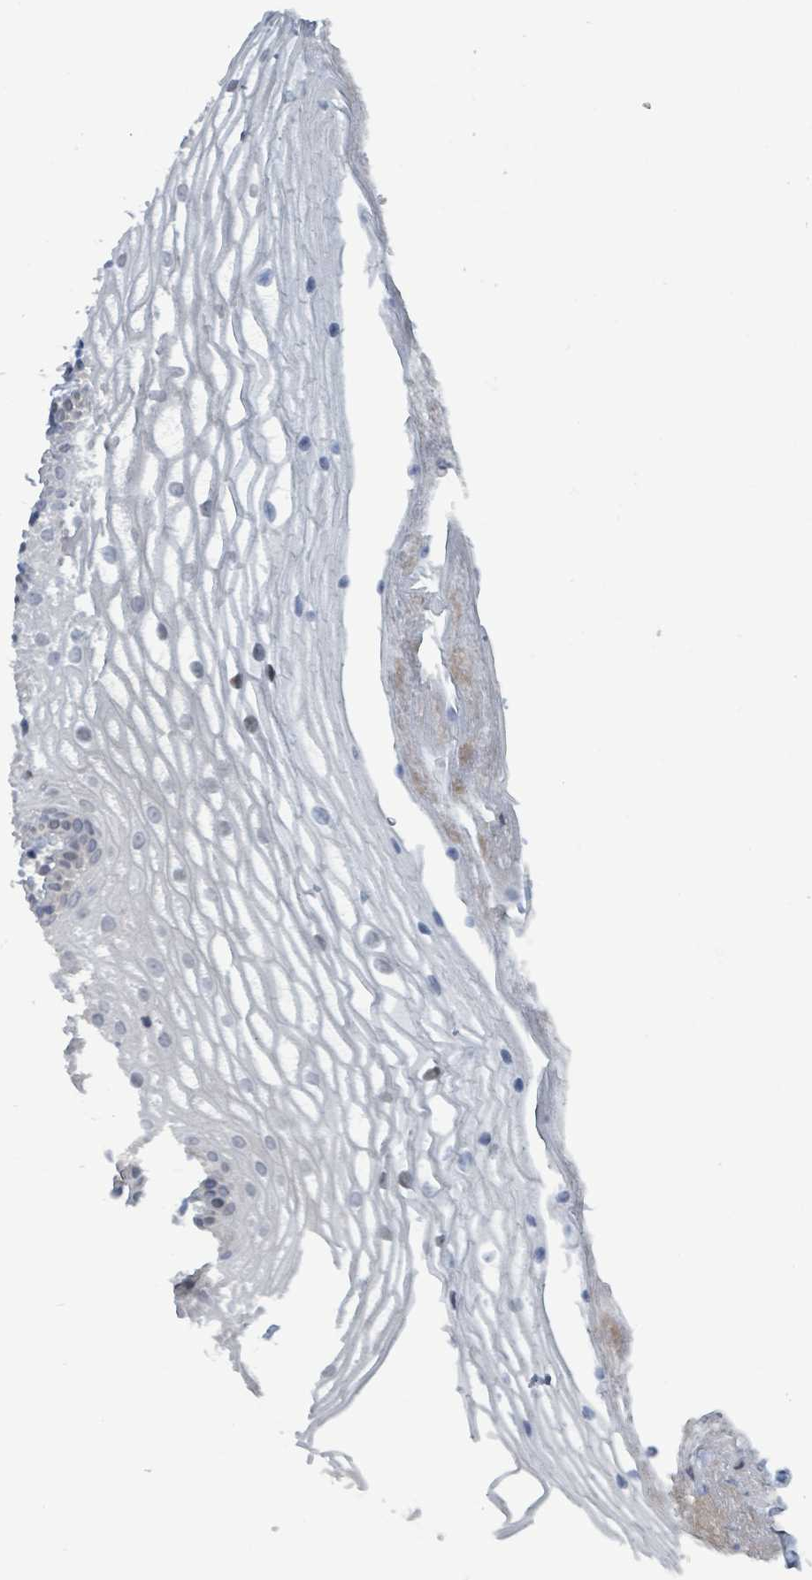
{"staining": {"intensity": "weak", "quantity": "<25%", "location": "cytoplasmic/membranous"}, "tissue": "vagina", "cell_type": "Squamous epithelial cells", "image_type": "normal", "snomed": [{"axis": "morphology", "description": "Normal tissue, NOS"}, {"axis": "topography", "description": "Vagina"}], "caption": "Immunohistochemistry micrograph of normal human vagina stained for a protein (brown), which shows no expression in squamous epithelial cells. (Immunohistochemistry, brightfield microscopy, high magnification).", "gene": "BIVM", "patient": {"sex": "female", "age": 56}}